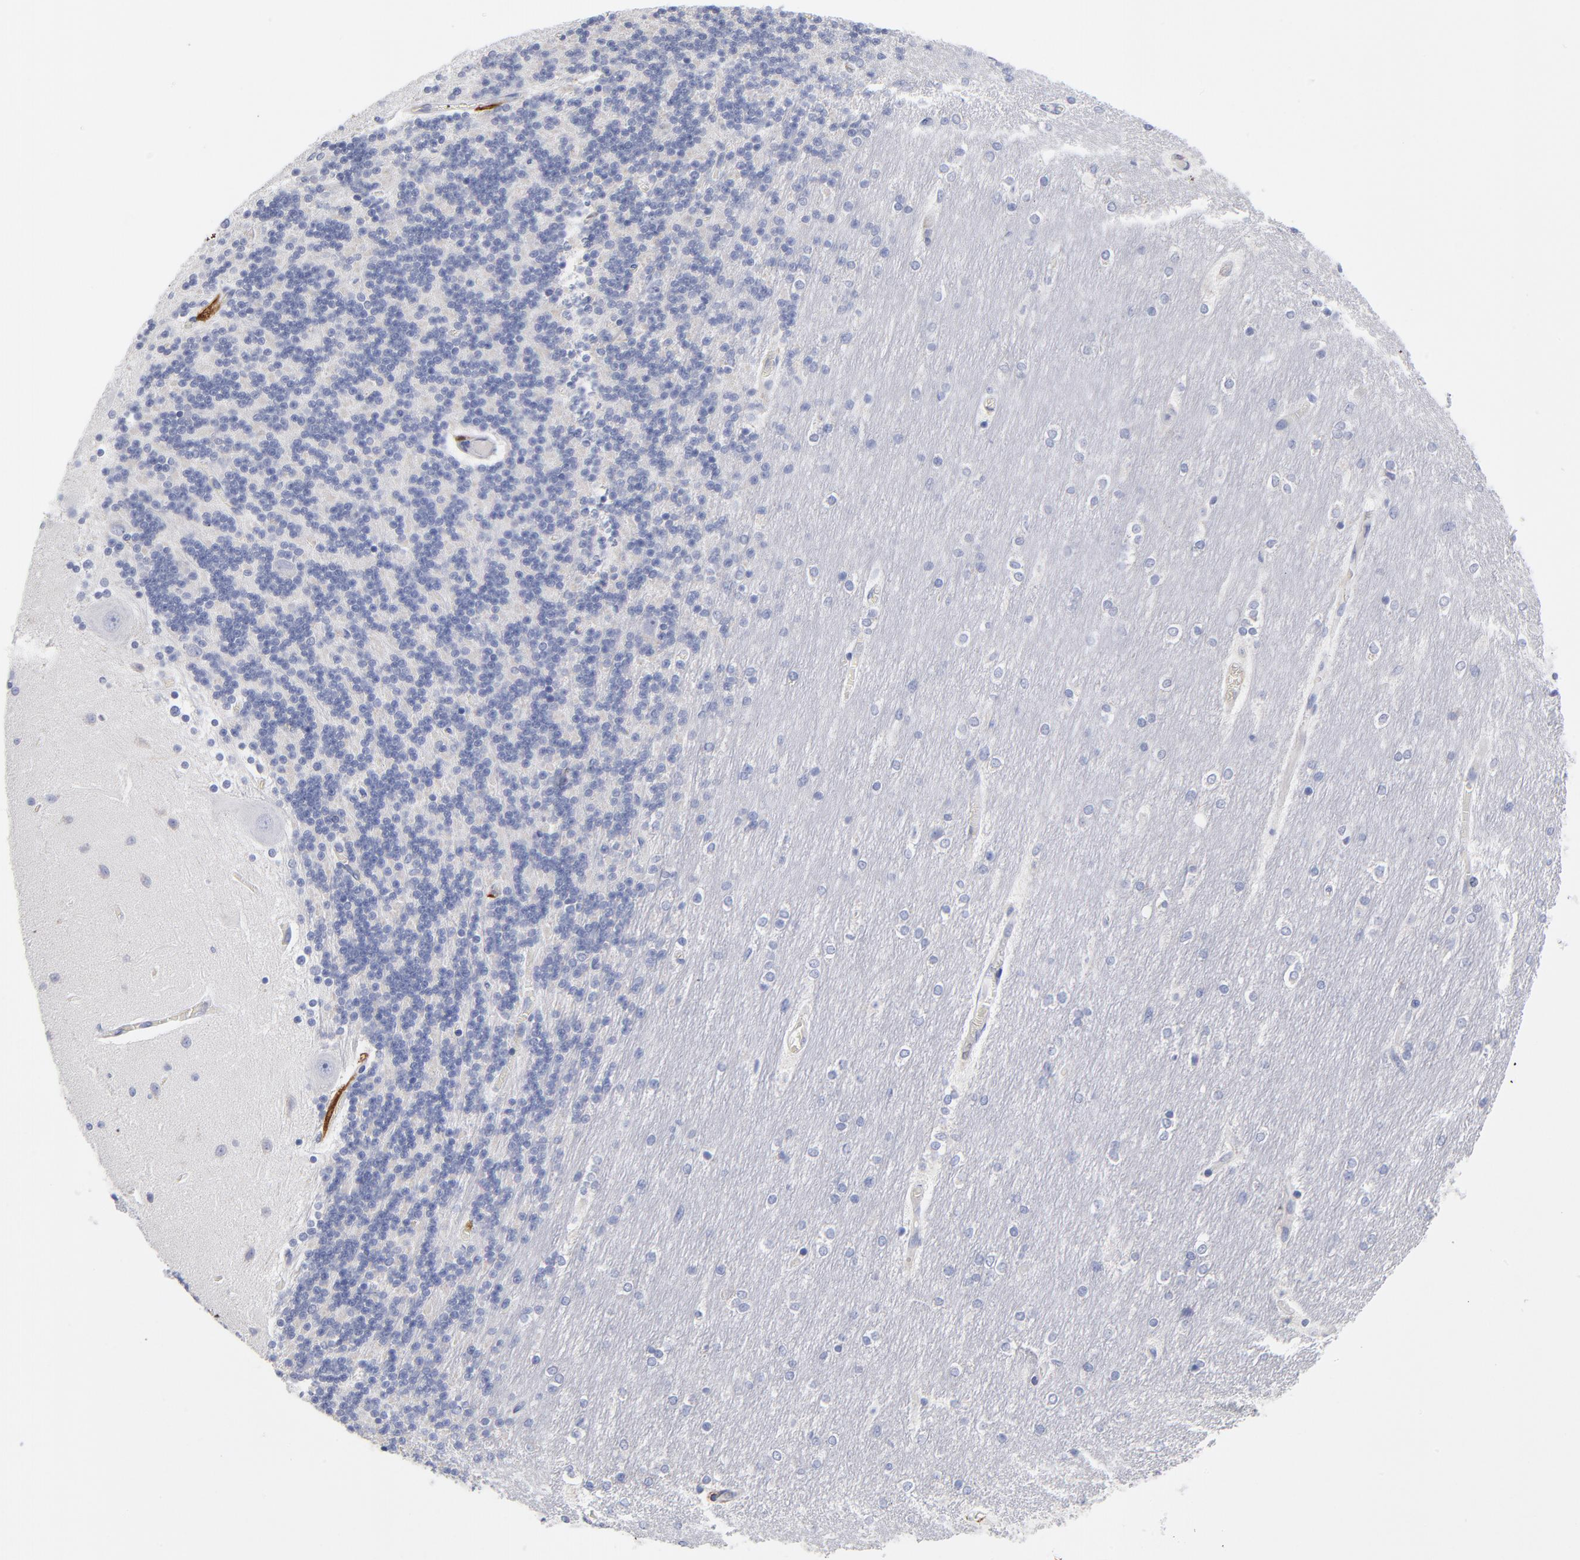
{"staining": {"intensity": "negative", "quantity": "none", "location": "none"}, "tissue": "cerebellum", "cell_type": "Cells in granular layer", "image_type": "normal", "snomed": [{"axis": "morphology", "description": "Normal tissue, NOS"}, {"axis": "topography", "description": "Cerebellum"}], "caption": "Immunohistochemical staining of normal human cerebellum shows no significant expression in cells in granular layer. (Stains: DAB immunohistochemistry with hematoxylin counter stain, Microscopy: brightfield microscopy at high magnification).", "gene": "PTP4A1", "patient": {"sex": "female", "age": 54}}